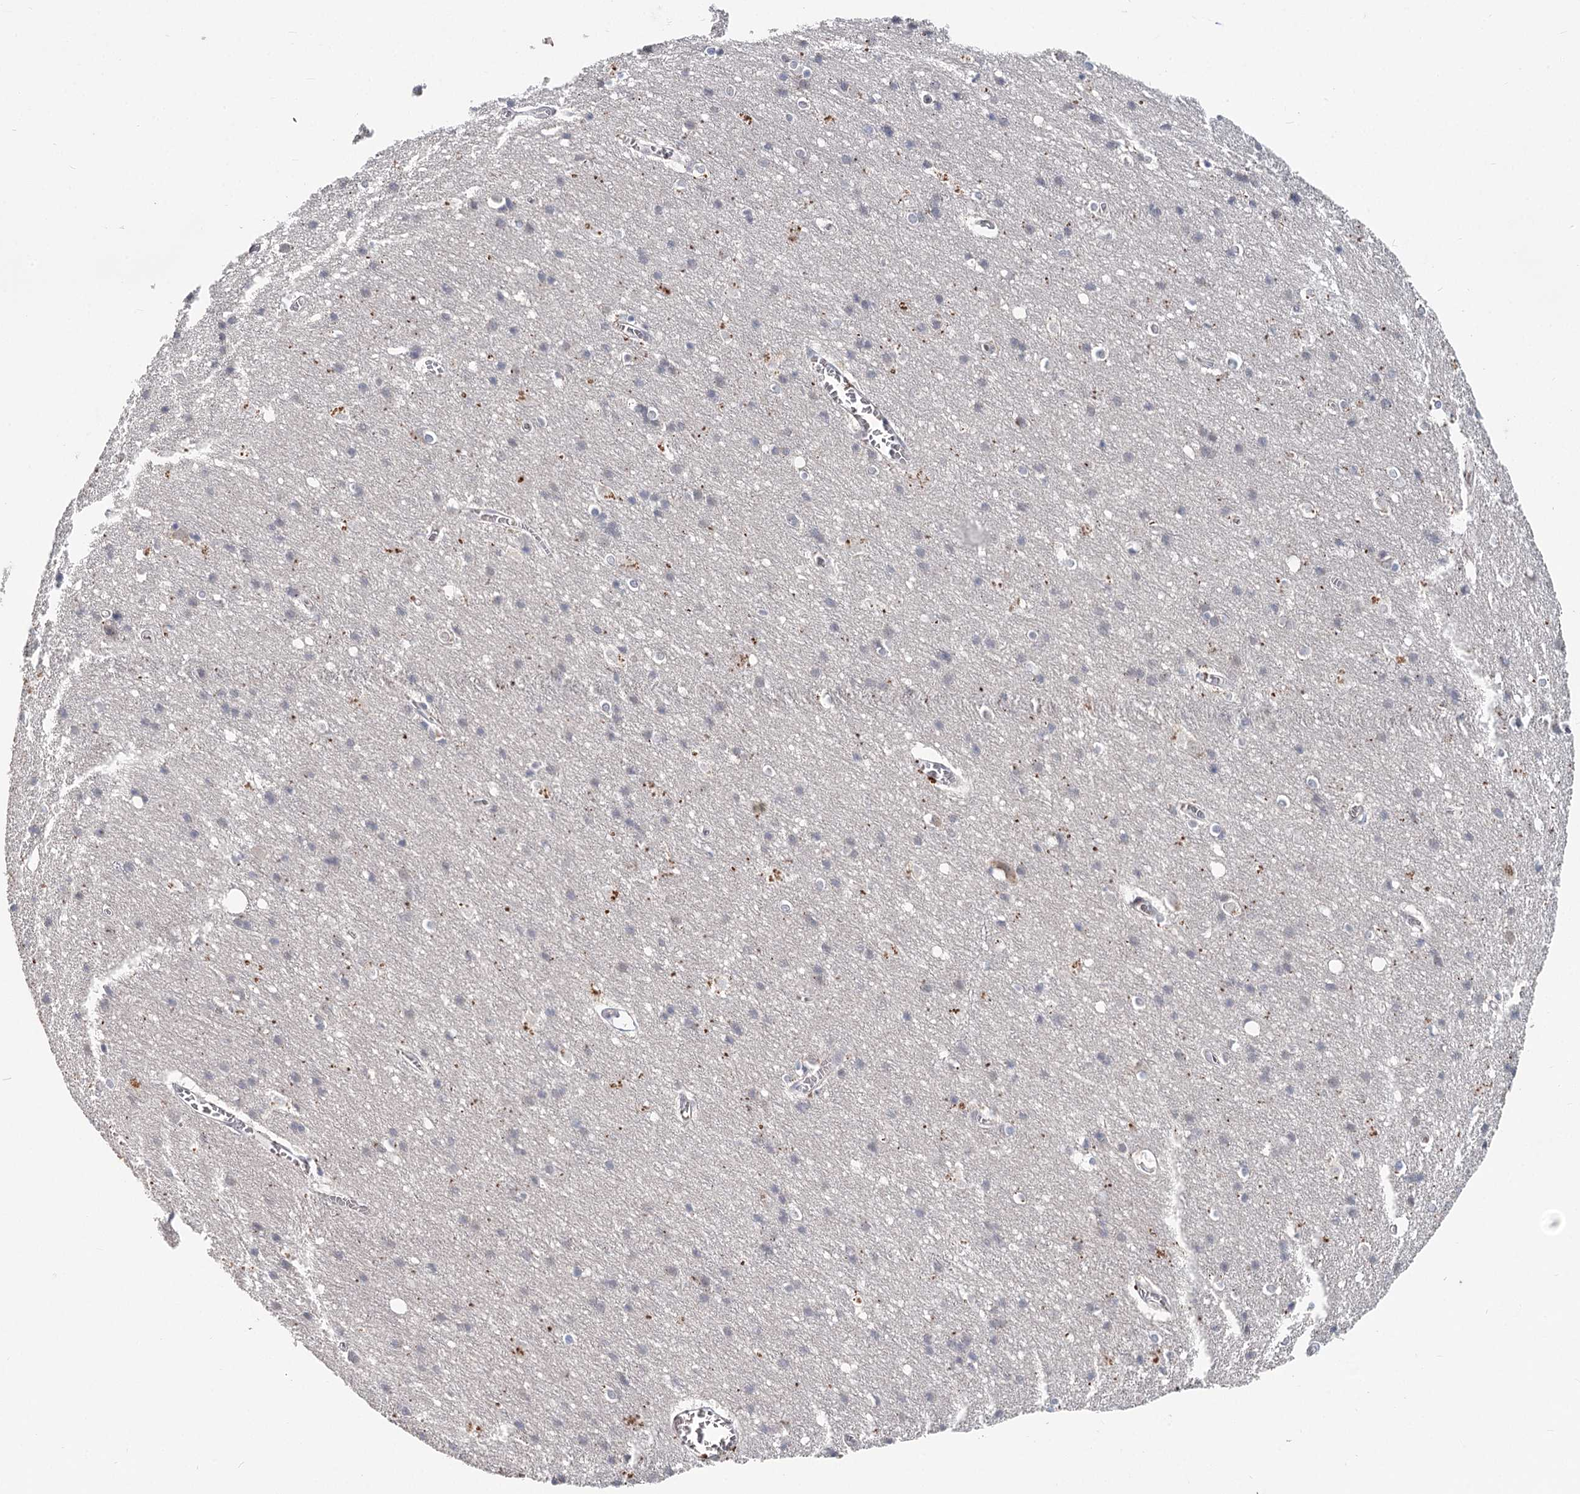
{"staining": {"intensity": "negative", "quantity": "none", "location": "none"}, "tissue": "cerebral cortex", "cell_type": "Endothelial cells", "image_type": "normal", "snomed": [{"axis": "morphology", "description": "Normal tissue, NOS"}, {"axis": "topography", "description": "Cerebral cortex"}], "caption": "DAB immunohistochemical staining of benign cerebral cortex reveals no significant positivity in endothelial cells. (DAB (3,3'-diaminobenzidine) immunohistochemistry (IHC) visualized using brightfield microscopy, high magnification).", "gene": "FBXO7", "patient": {"sex": "male", "age": 54}}